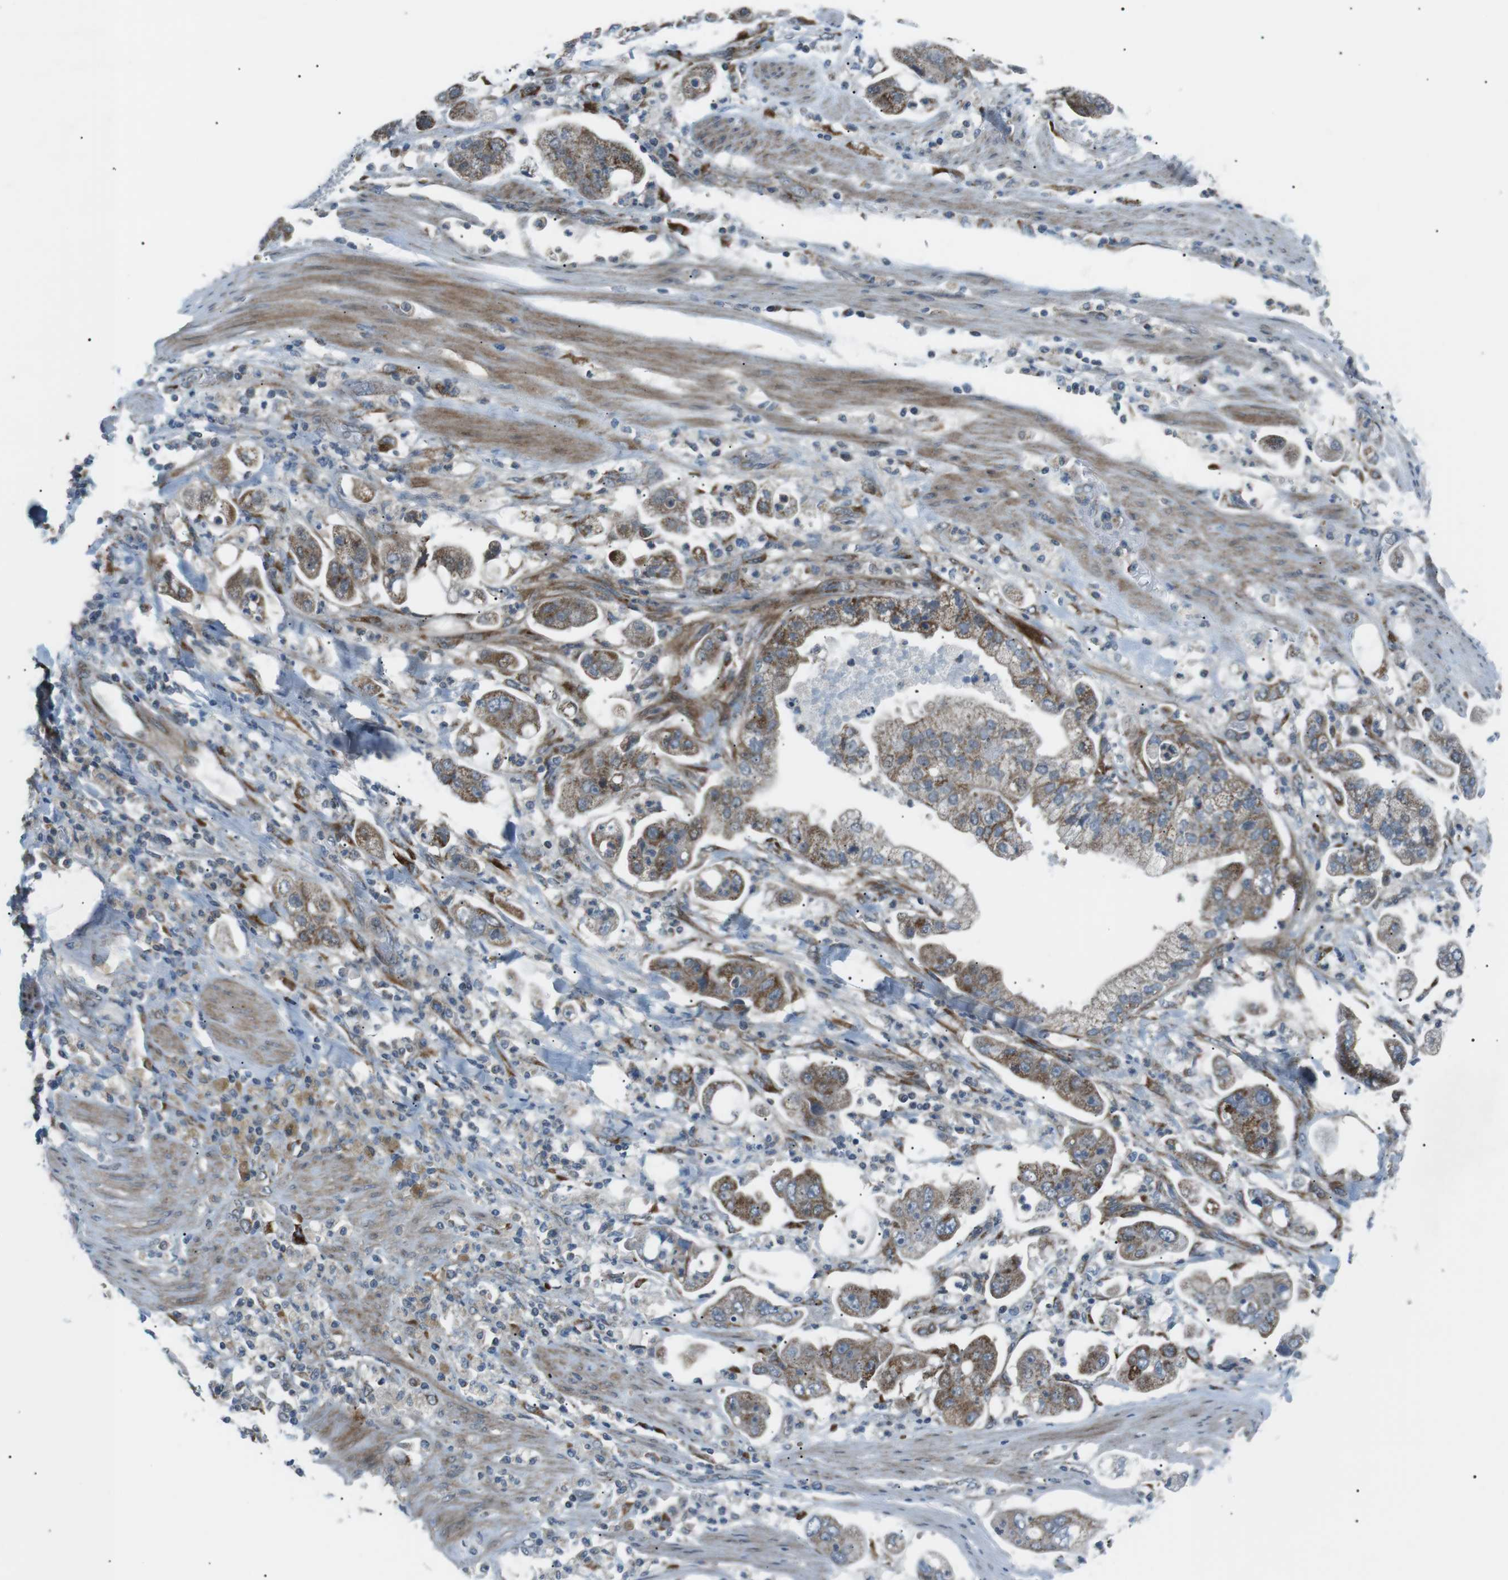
{"staining": {"intensity": "moderate", "quantity": ">75%", "location": "cytoplasmic/membranous"}, "tissue": "stomach cancer", "cell_type": "Tumor cells", "image_type": "cancer", "snomed": [{"axis": "morphology", "description": "Adenocarcinoma, NOS"}, {"axis": "topography", "description": "Stomach"}], "caption": "Immunohistochemistry histopathology image of human adenocarcinoma (stomach) stained for a protein (brown), which displays medium levels of moderate cytoplasmic/membranous expression in about >75% of tumor cells.", "gene": "ARID5B", "patient": {"sex": "male", "age": 62}}